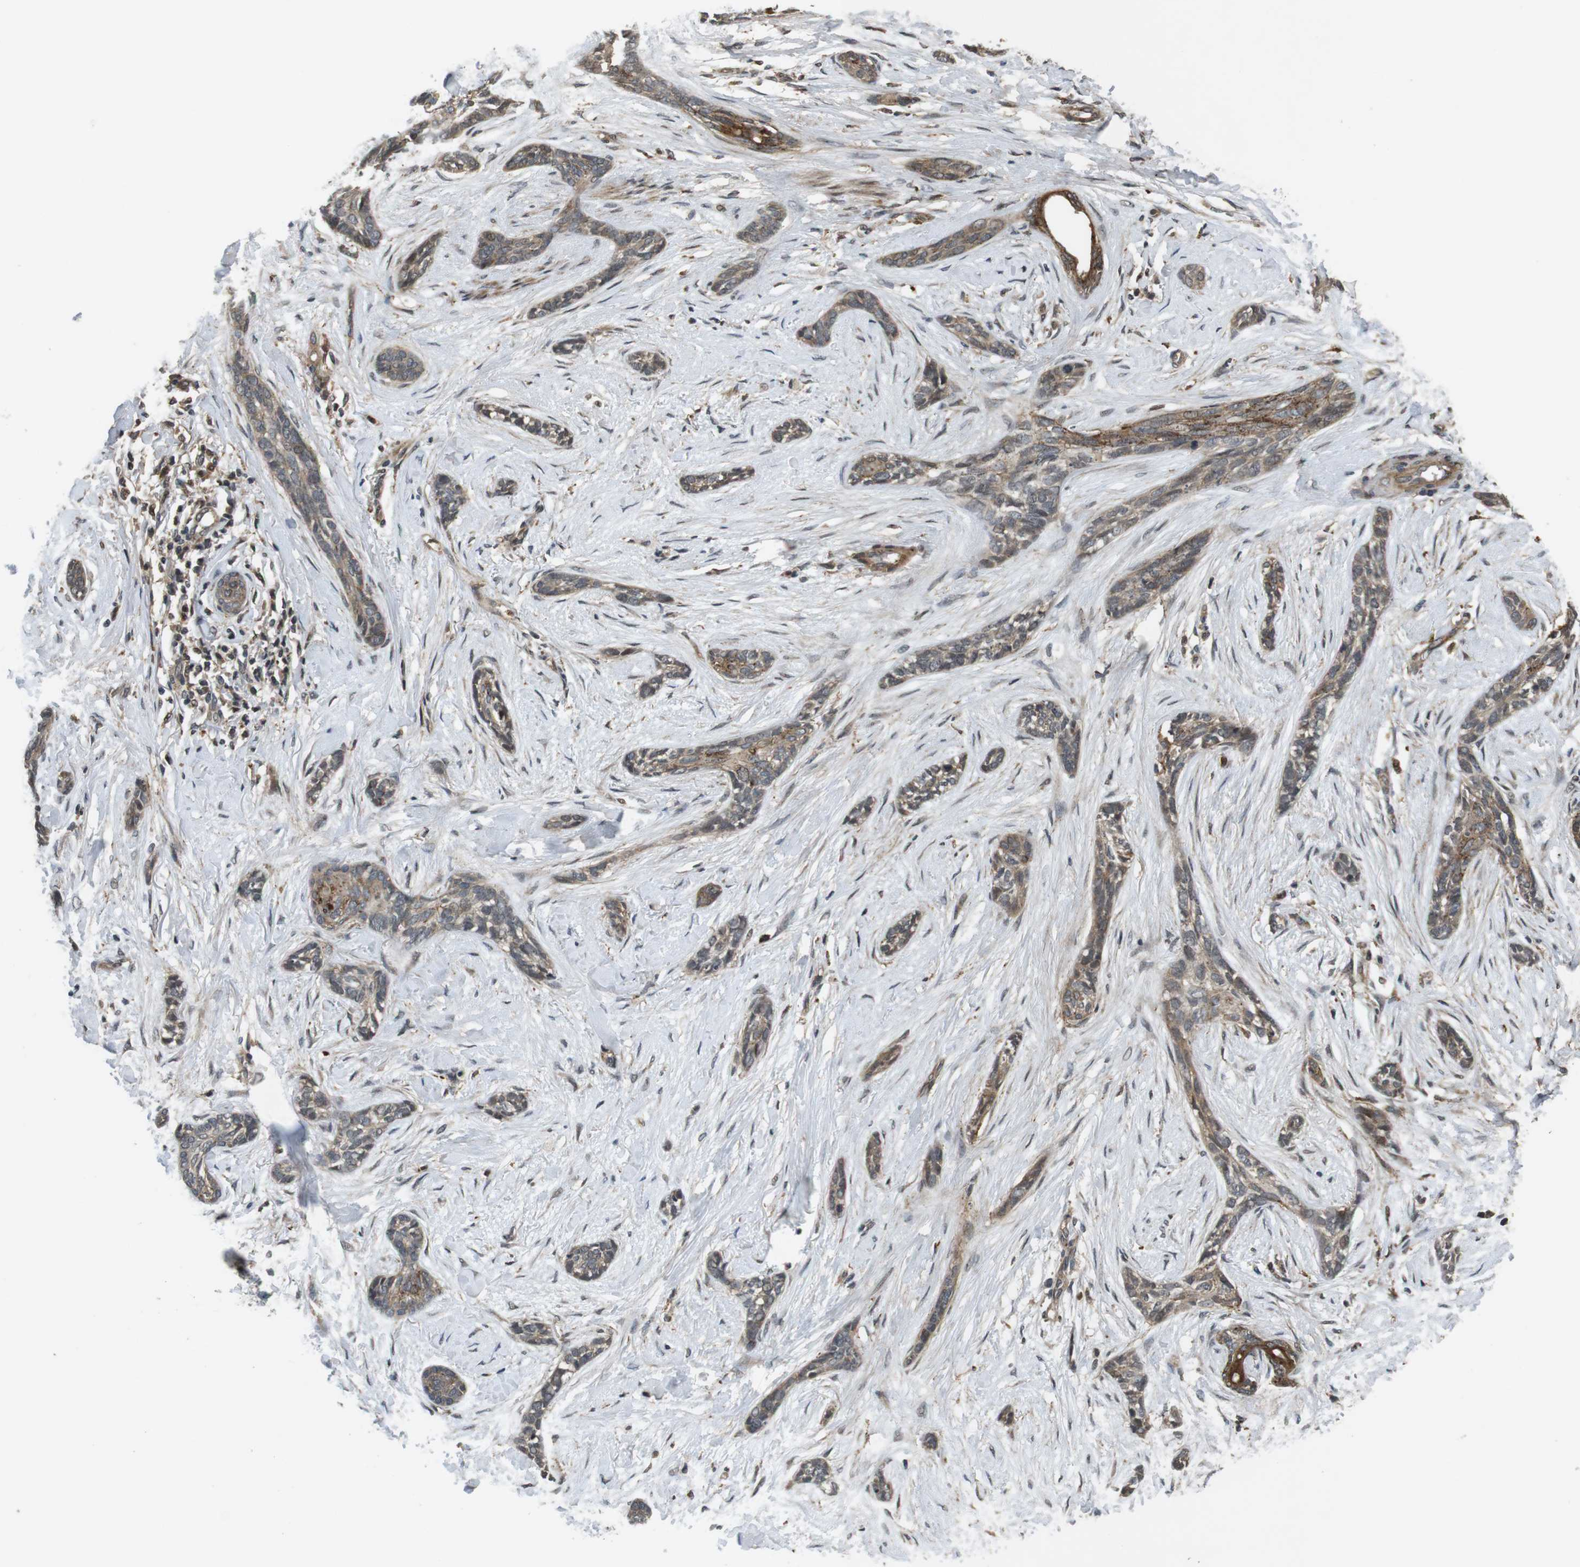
{"staining": {"intensity": "weak", "quantity": ">75%", "location": "cytoplasmic/membranous"}, "tissue": "skin cancer", "cell_type": "Tumor cells", "image_type": "cancer", "snomed": [{"axis": "morphology", "description": "Basal cell carcinoma"}, {"axis": "morphology", "description": "Adnexal tumor, benign"}, {"axis": "topography", "description": "Skin"}], "caption": "Skin basal cell carcinoma stained with DAB IHC reveals low levels of weak cytoplasmic/membranous staining in about >75% of tumor cells. Using DAB (3,3'-diaminobenzidine) (brown) and hematoxylin (blue) stains, captured at high magnification using brightfield microscopy.", "gene": "FZD10", "patient": {"sex": "female", "age": 42}}